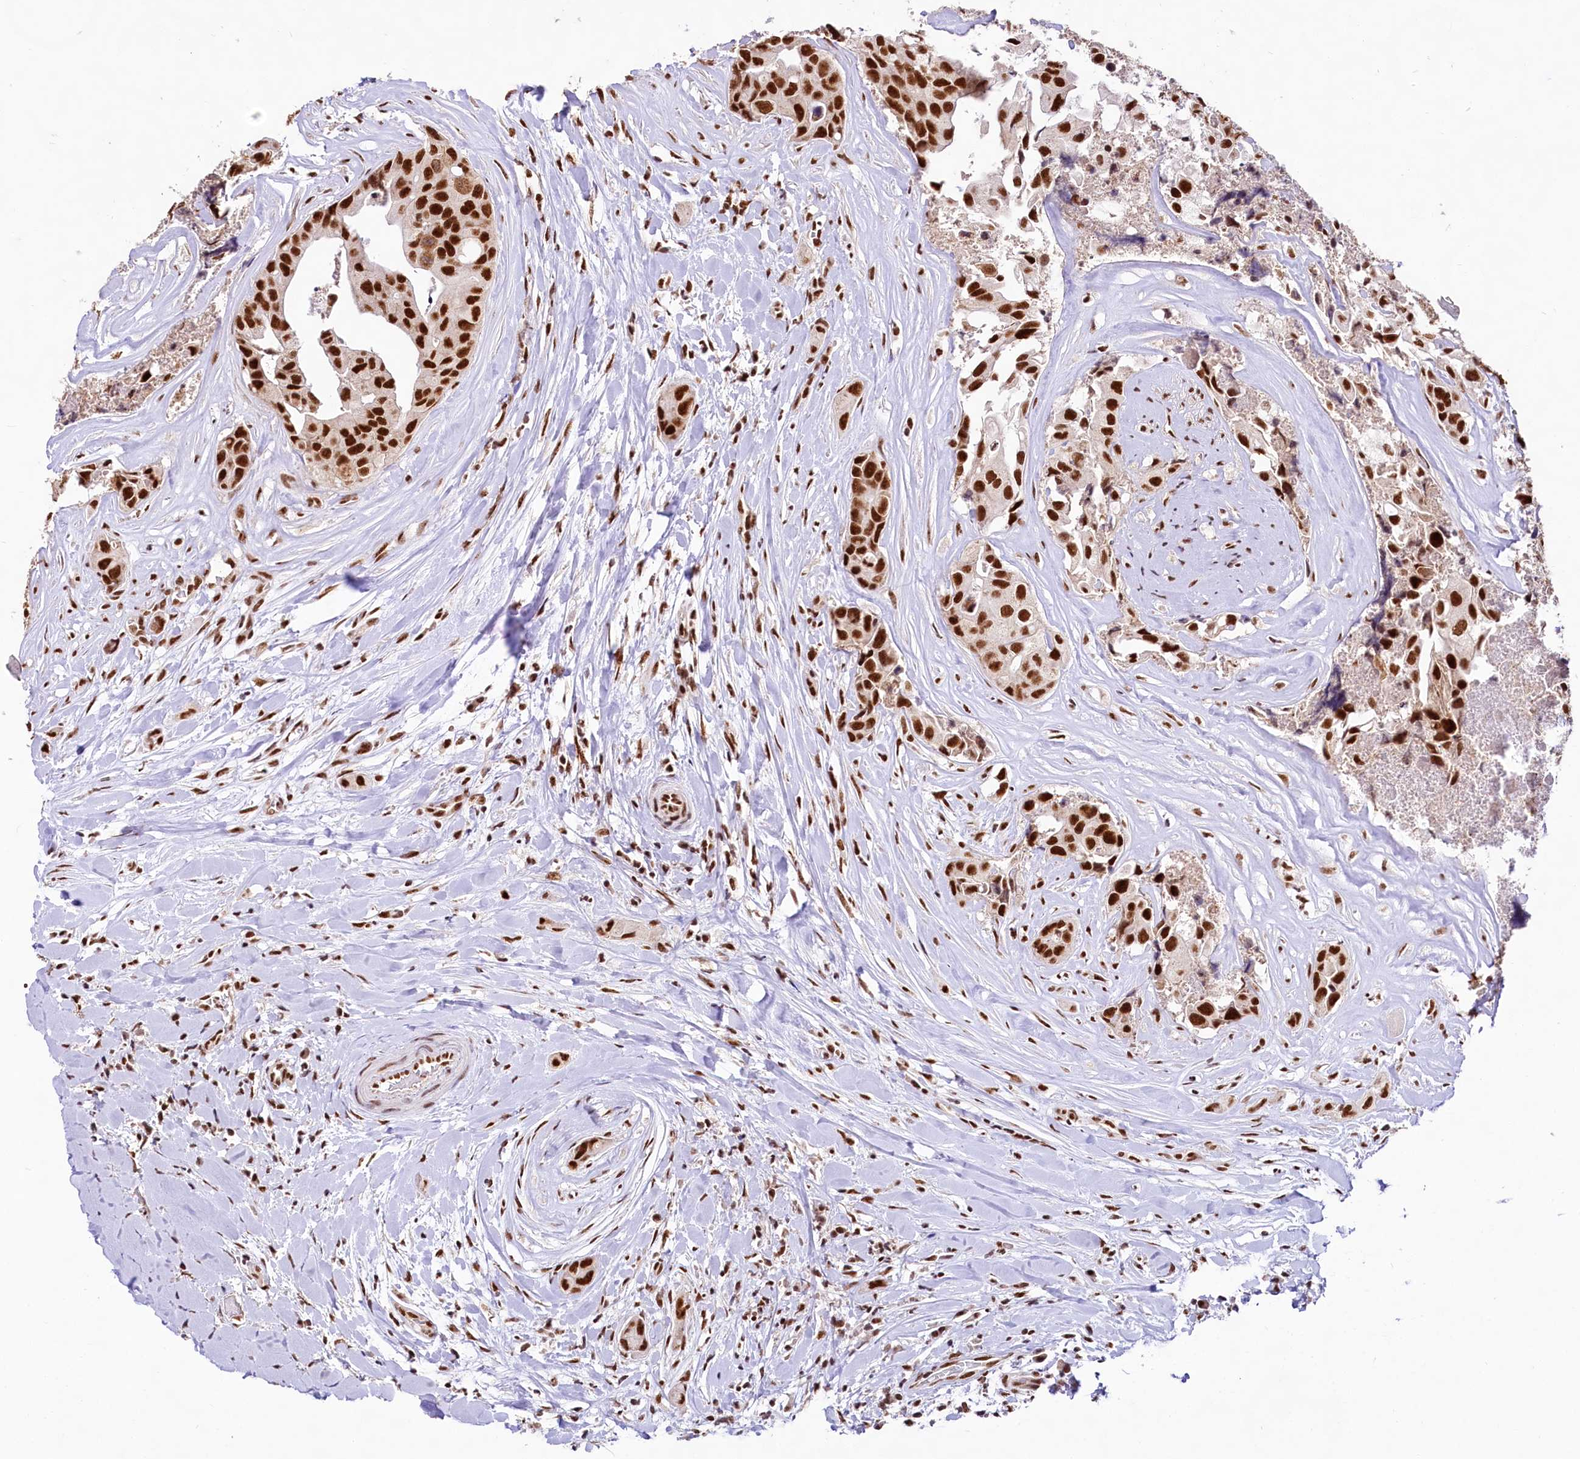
{"staining": {"intensity": "strong", "quantity": ">75%", "location": "nuclear"}, "tissue": "head and neck cancer", "cell_type": "Tumor cells", "image_type": "cancer", "snomed": [{"axis": "morphology", "description": "Adenocarcinoma, NOS"}, {"axis": "morphology", "description": "Adenocarcinoma, metastatic, NOS"}, {"axis": "topography", "description": "Head-Neck"}], "caption": "About >75% of tumor cells in head and neck cancer exhibit strong nuclear protein expression as visualized by brown immunohistochemical staining.", "gene": "HIRA", "patient": {"sex": "male", "age": 75}}